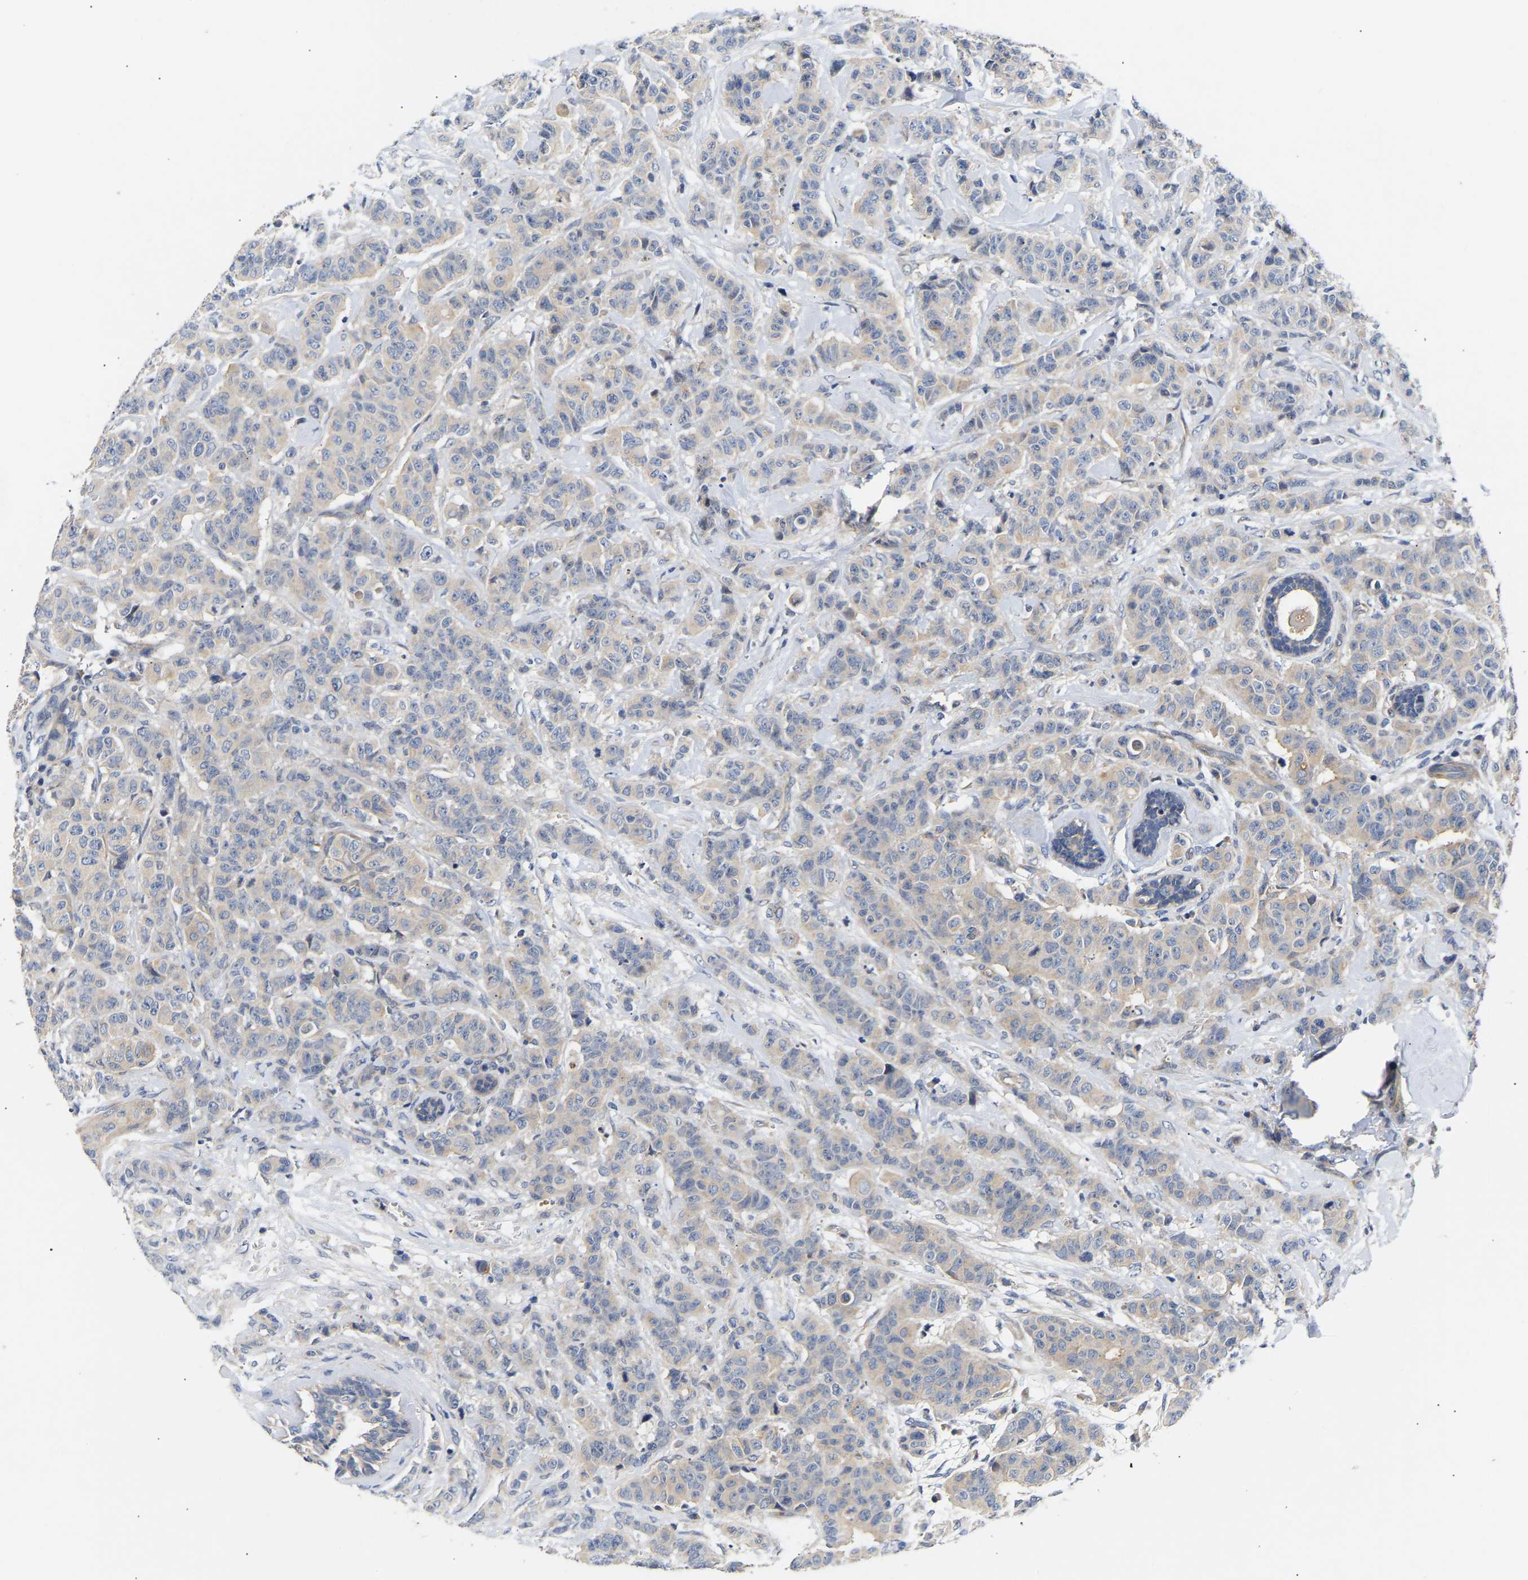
{"staining": {"intensity": "negative", "quantity": "none", "location": "none"}, "tissue": "breast cancer", "cell_type": "Tumor cells", "image_type": "cancer", "snomed": [{"axis": "morphology", "description": "Normal tissue, NOS"}, {"axis": "morphology", "description": "Duct carcinoma"}, {"axis": "topography", "description": "Breast"}], "caption": "Immunohistochemistry image of neoplastic tissue: human breast cancer stained with DAB (3,3'-diaminobenzidine) shows no significant protein staining in tumor cells. (DAB immunohistochemistry (IHC), high magnification).", "gene": "KASH5", "patient": {"sex": "female", "age": 40}}